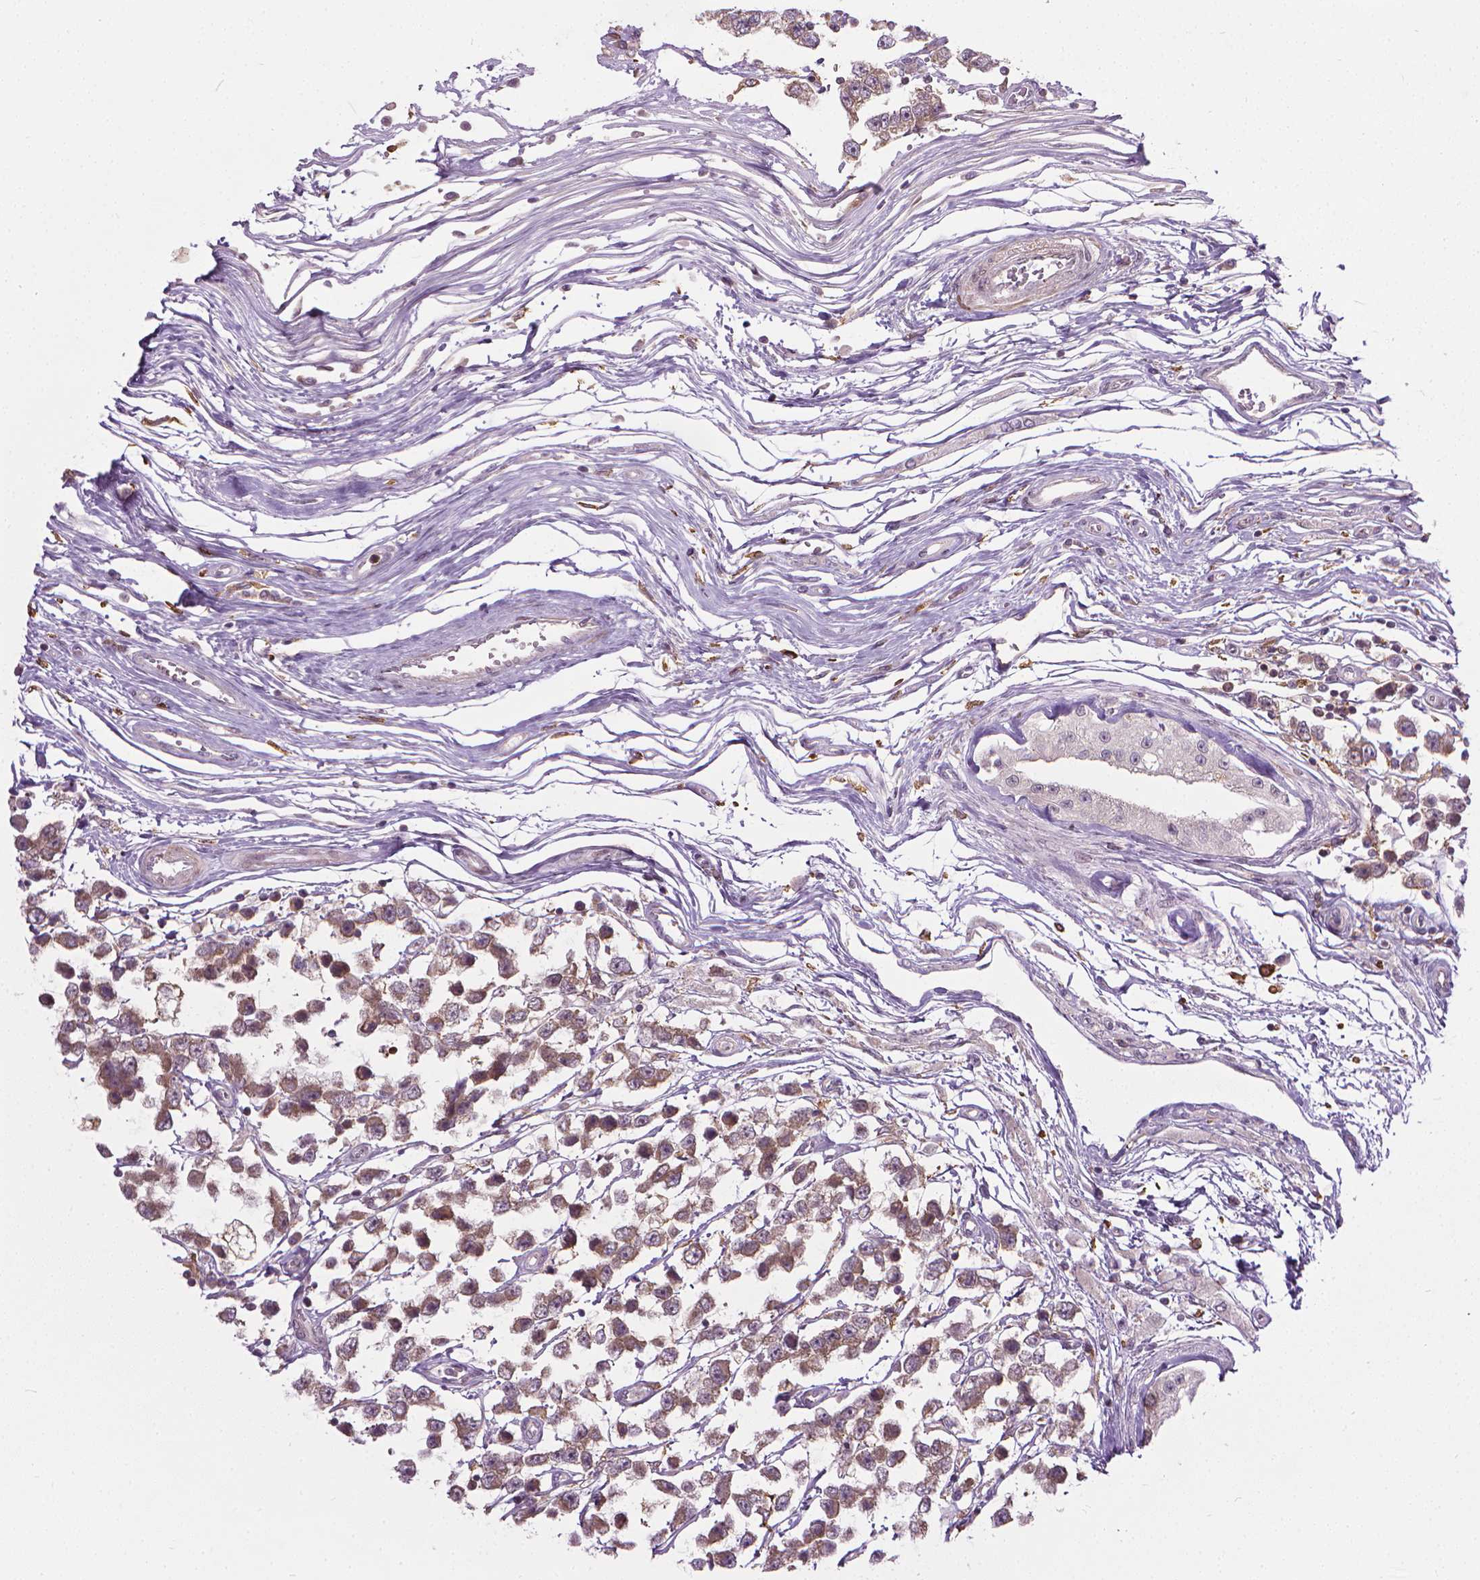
{"staining": {"intensity": "moderate", "quantity": ">75%", "location": "cytoplasmic/membranous"}, "tissue": "testis cancer", "cell_type": "Tumor cells", "image_type": "cancer", "snomed": [{"axis": "morphology", "description": "Seminoma, NOS"}, {"axis": "topography", "description": "Testis"}], "caption": "Human testis cancer stained with a brown dye displays moderate cytoplasmic/membranous positive staining in approximately >75% of tumor cells.", "gene": "PRAG1", "patient": {"sex": "male", "age": 34}}